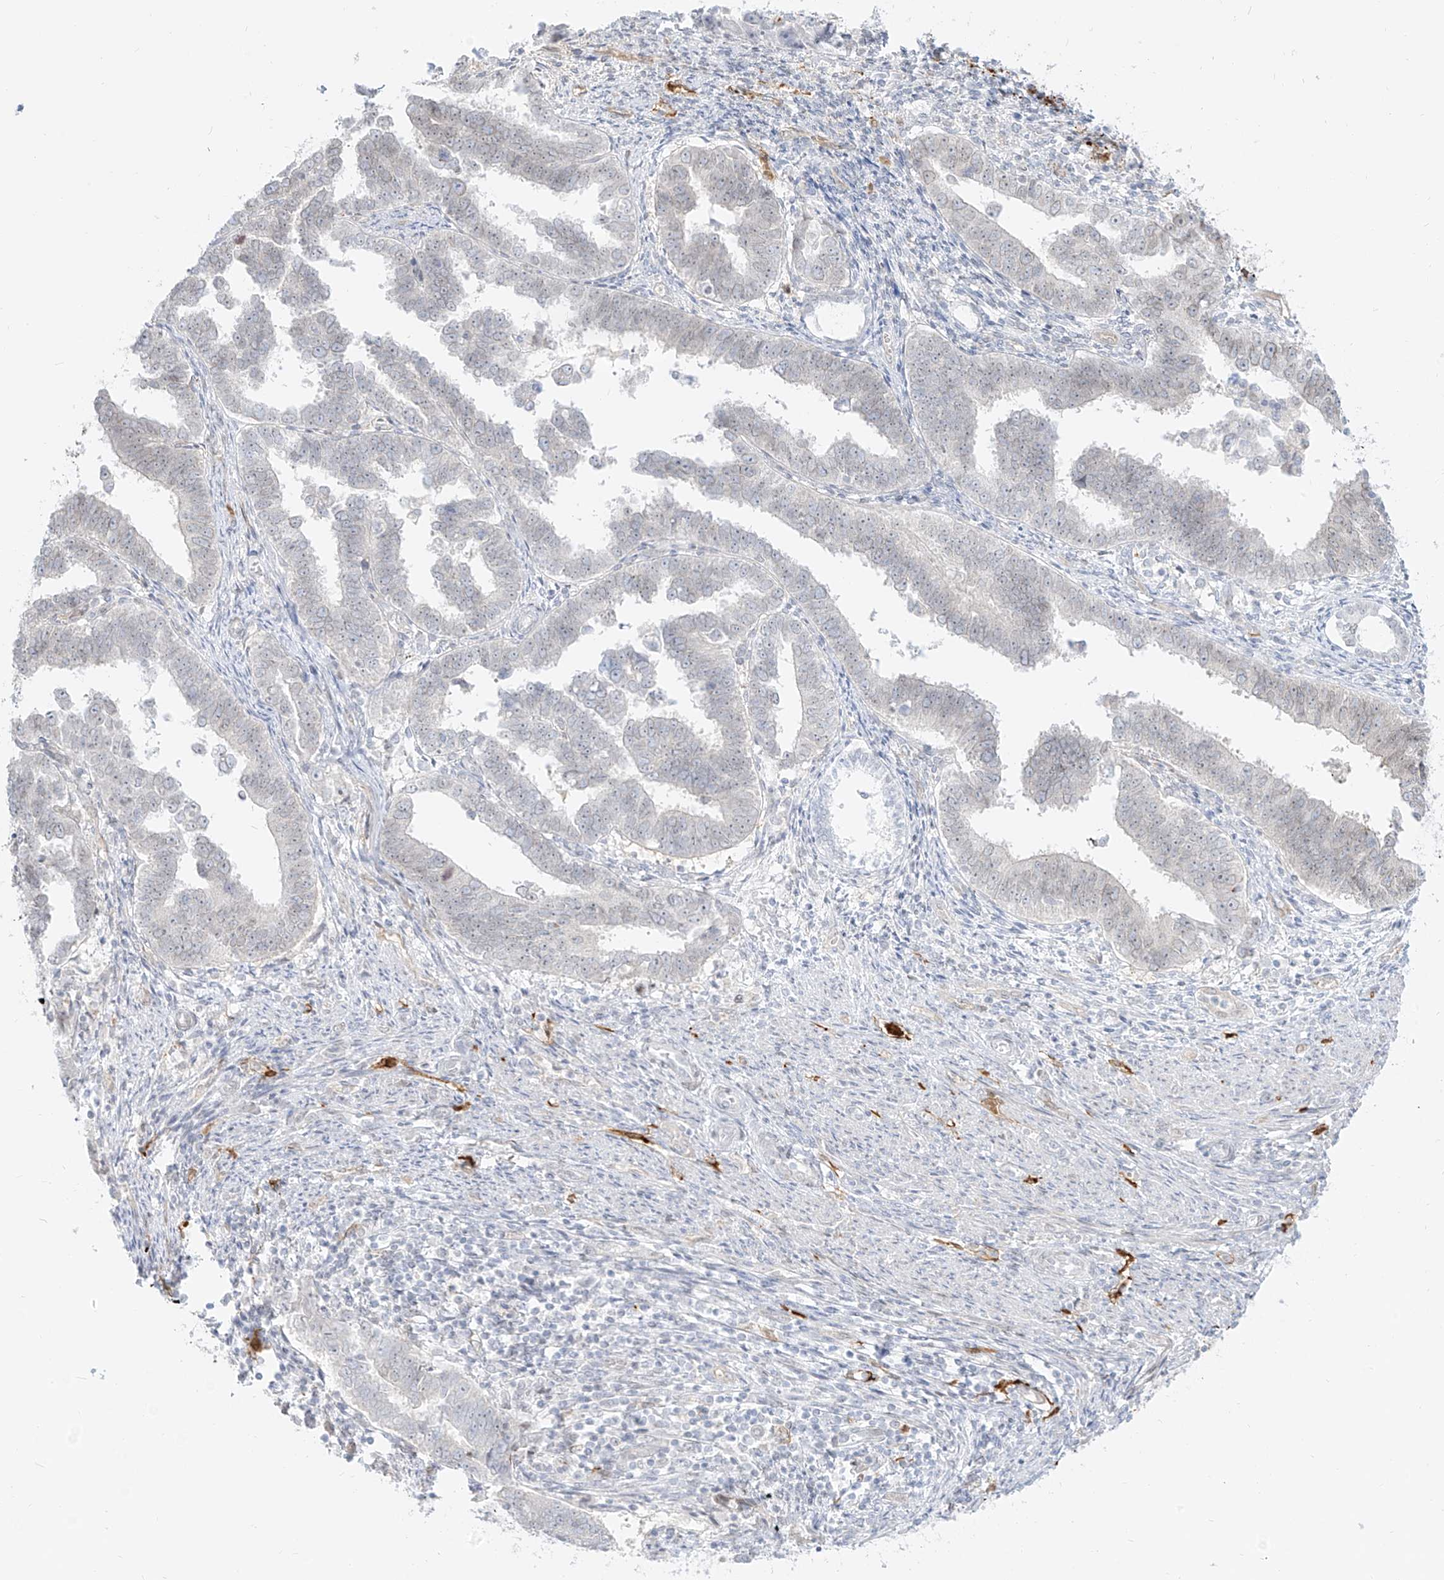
{"staining": {"intensity": "negative", "quantity": "none", "location": "none"}, "tissue": "endometrial cancer", "cell_type": "Tumor cells", "image_type": "cancer", "snomed": [{"axis": "morphology", "description": "Adenocarcinoma, NOS"}, {"axis": "topography", "description": "Endometrium"}], "caption": "Immunohistochemistry photomicrograph of human adenocarcinoma (endometrial) stained for a protein (brown), which demonstrates no staining in tumor cells. The staining was performed using DAB to visualize the protein expression in brown, while the nuclei were stained in blue with hematoxylin (Magnification: 20x).", "gene": "NHSL1", "patient": {"sex": "female", "age": 75}}